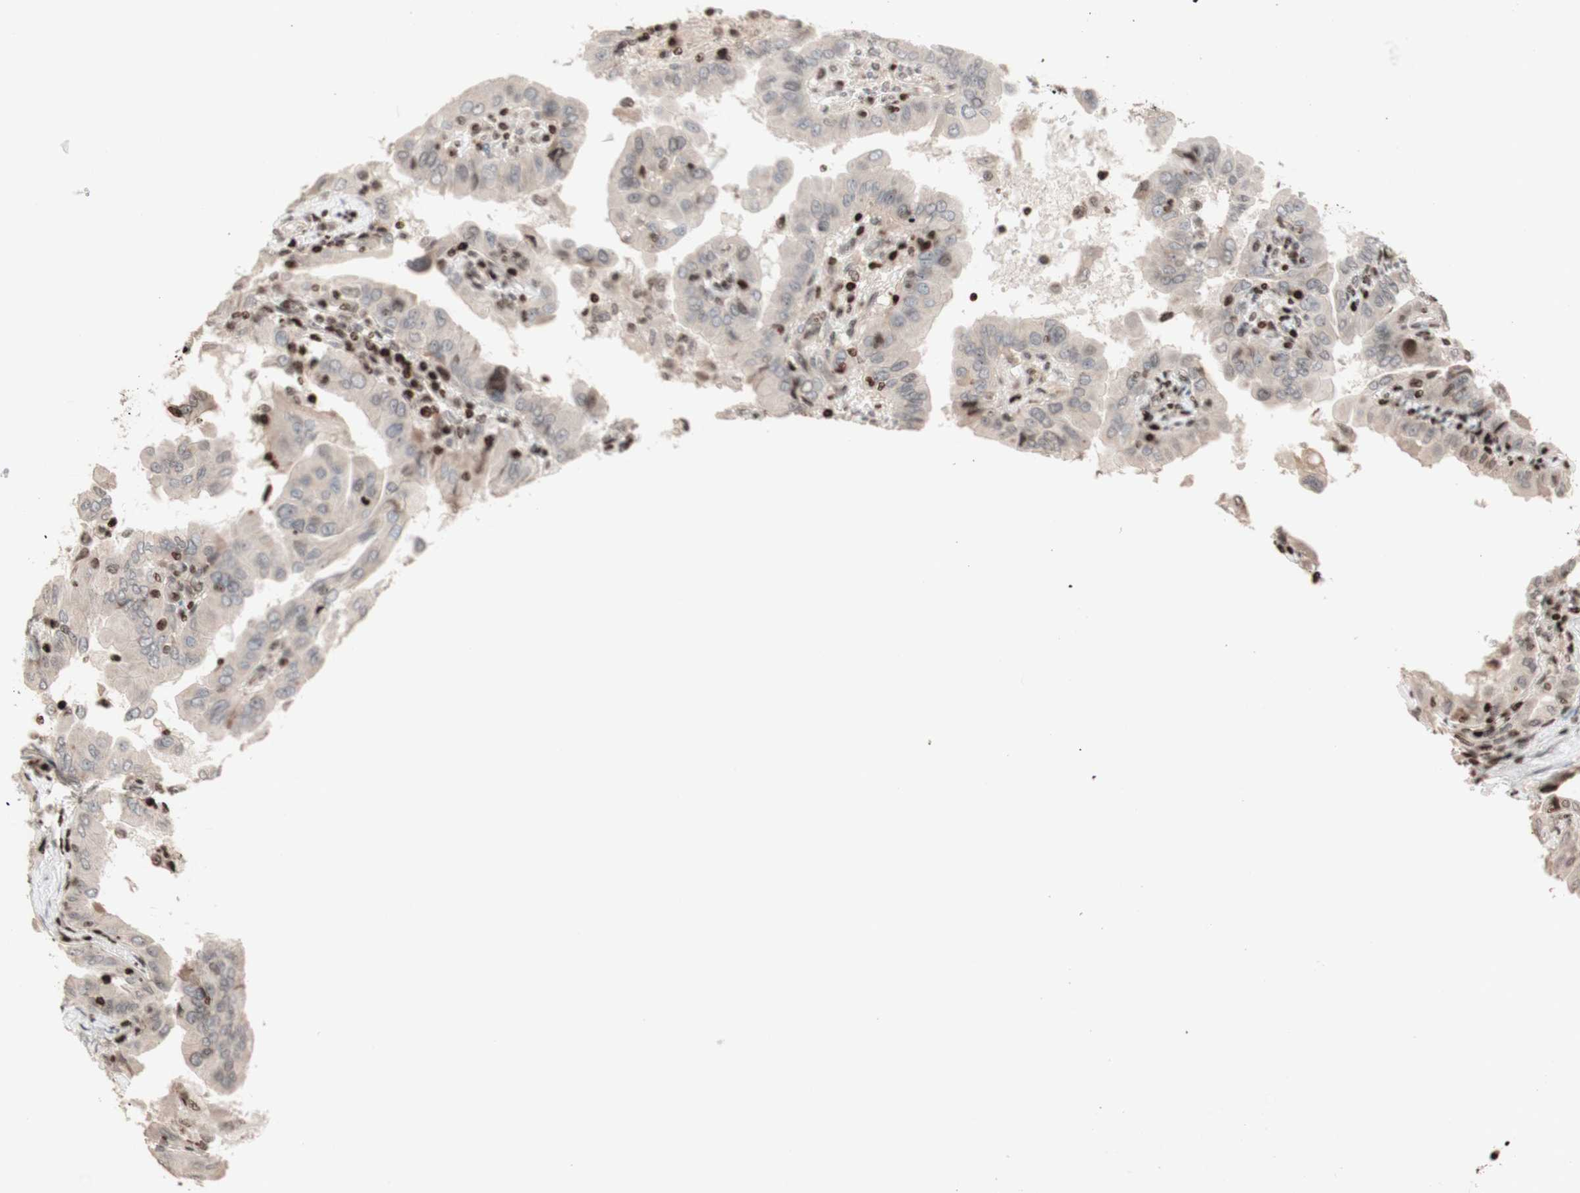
{"staining": {"intensity": "weak", "quantity": ">75%", "location": "cytoplasmic/membranous"}, "tissue": "thyroid cancer", "cell_type": "Tumor cells", "image_type": "cancer", "snomed": [{"axis": "morphology", "description": "Papillary adenocarcinoma, NOS"}, {"axis": "topography", "description": "Thyroid gland"}], "caption": "A brown stain labels weak cytoplasmic/membranous expression of a protein in human thyroid cancer tumor cells.", "gene": "POLA1", "patient": {"sex": "male", "age": 33}}